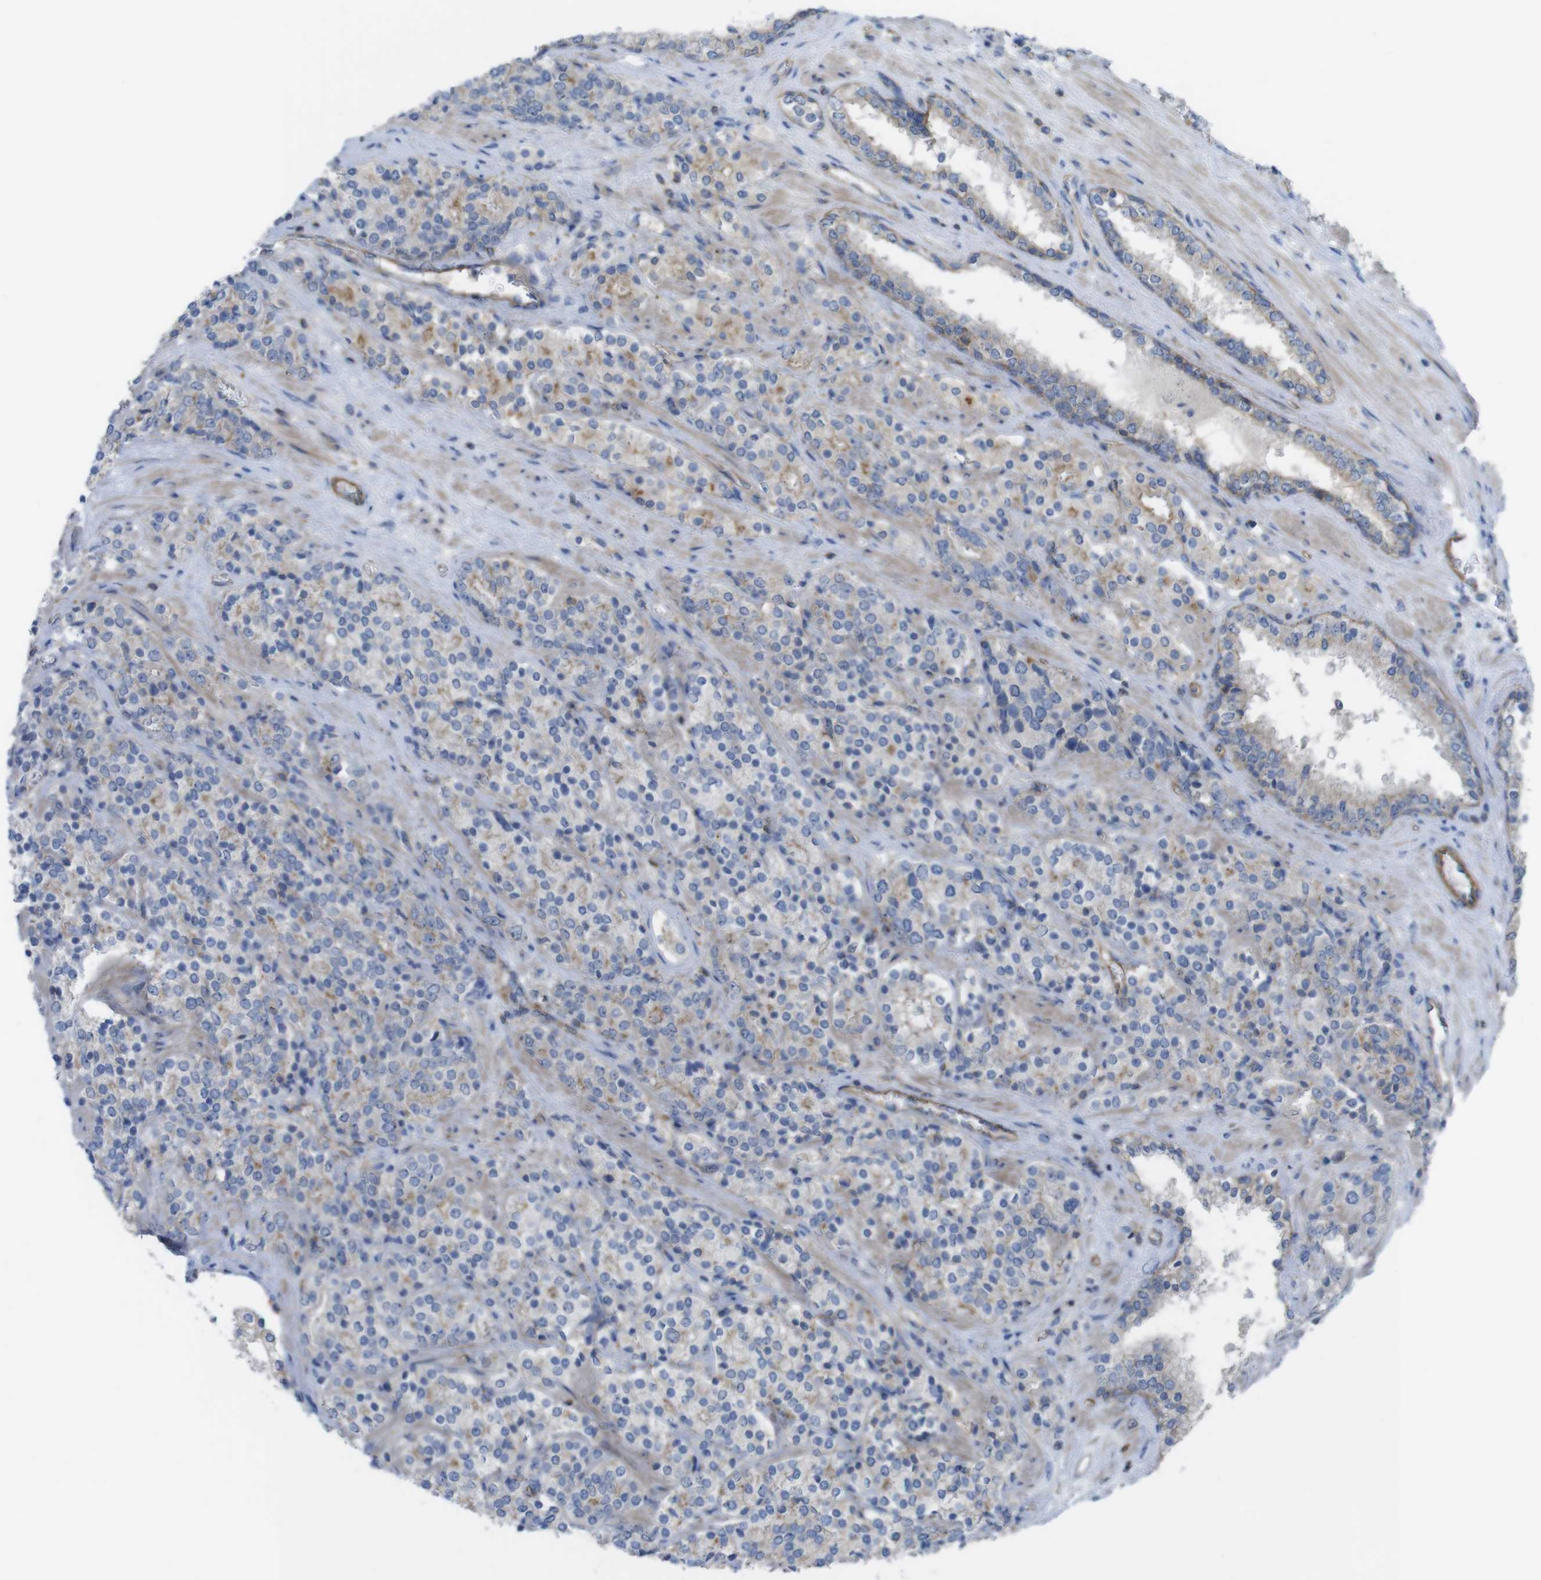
{"staining": {"intensity": "moderate", "quantity": "<25%", "location": "cytoplasmic/membranous"}, "tissue": "prostate cancer", "cell_type": "Tumor cells", "image_type": "cancer", "snomed": [{"axis": "morphology", "description": "Adenocarcinoma, High grade"}, {"axis": "topography", "description": "Prostate"}], "caption": "Approximately <25% of tumor cells in prostate cancer exhibit moderate cytoplasmic/membranous protein staining as visualized by brown immunohistochemical staining.", "gene": "PREX2", "patient": {"sex": "male", "age": 71}}